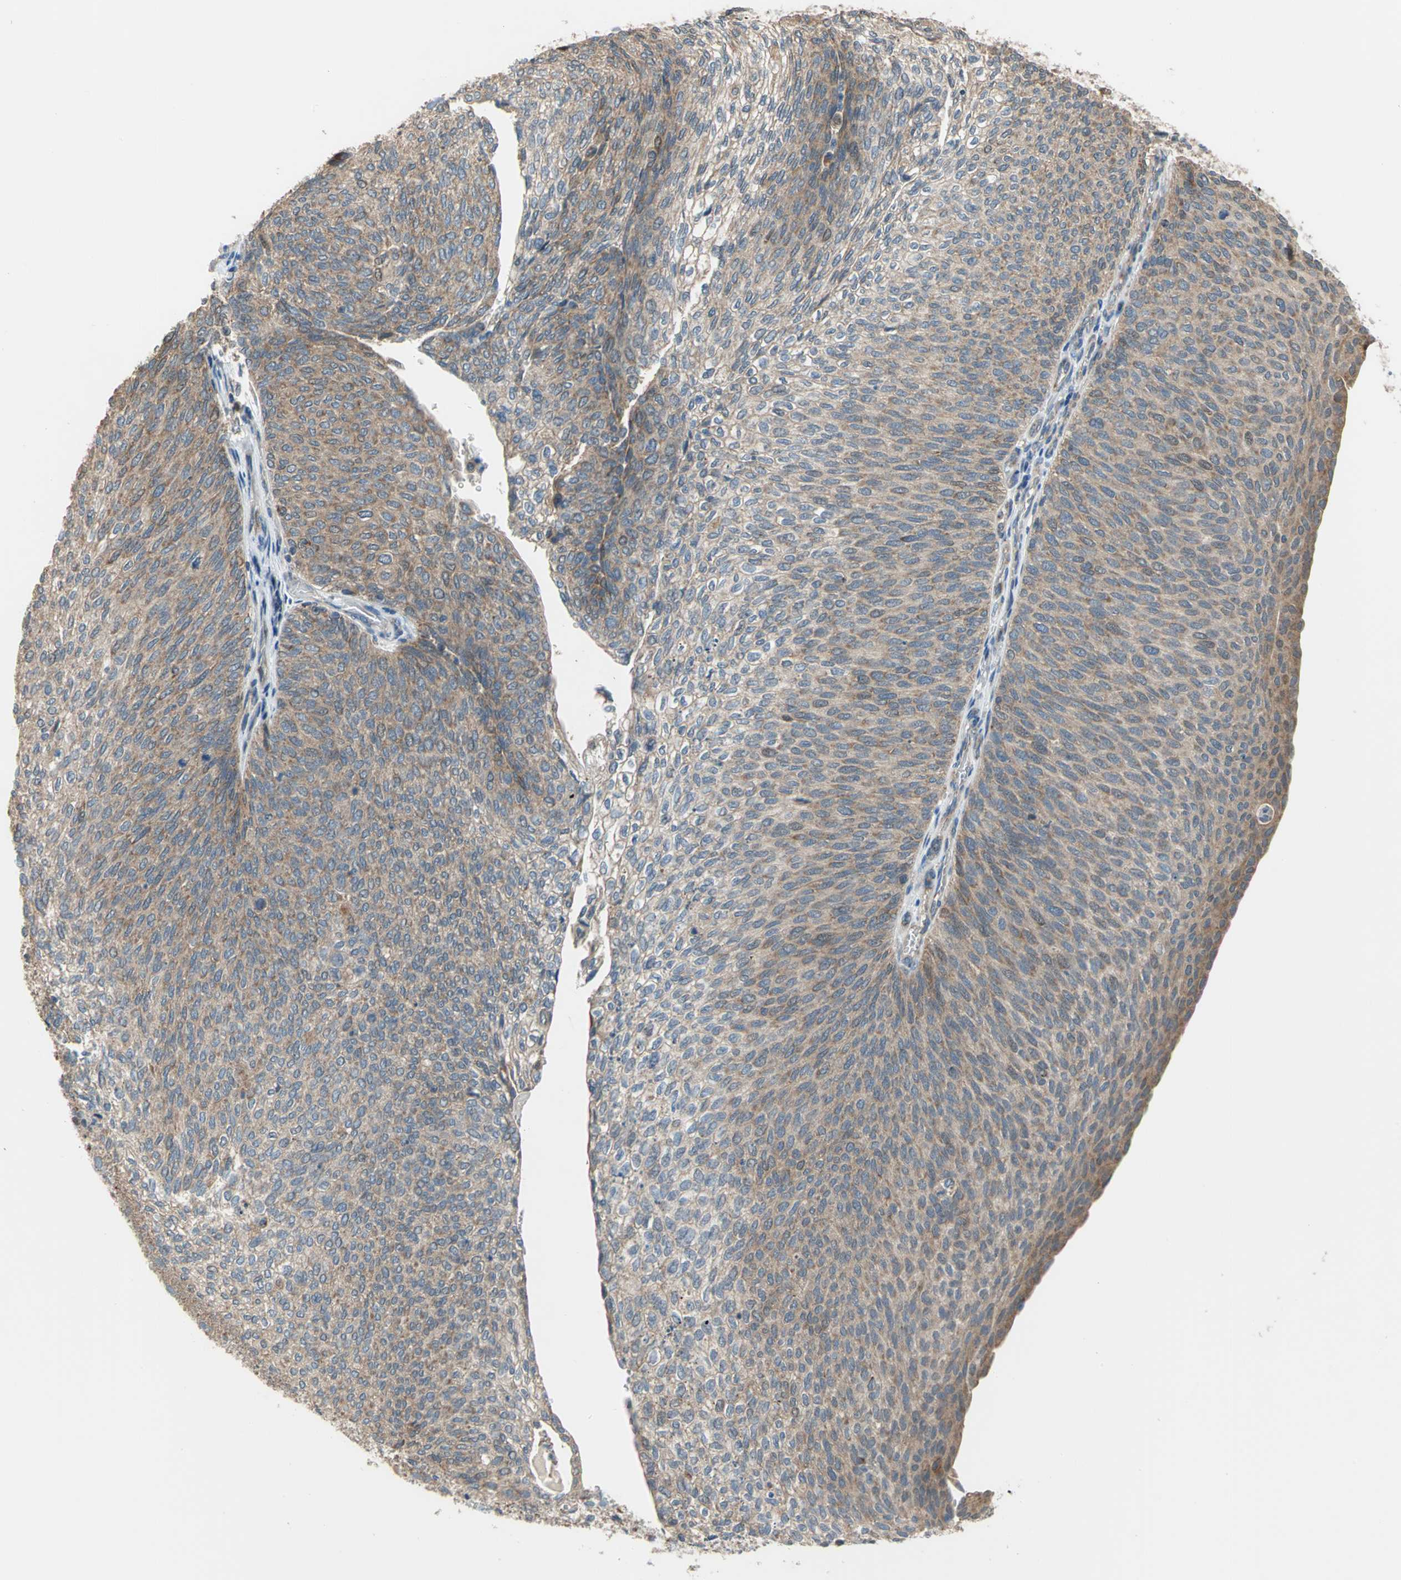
{"staining": {"intensity": "moderate", "quantity": ">75%", "location": "cytoplasmic/membranous"}, "tissue": "urothelial cancer", "cell_type": "Tumor cells", "image_type": "cancer", "snomed": [{"axis": "morphology", "description": "Urothelial carcinoma, Low grade"}, {"axis": "topography", "description": "Urinary bladder"}], "caption": "This is a micrograph of immunohistochemistry (IHC) staining of urothelial cancer, which shows moderate expression in the cytoplasmic/membranous of tumor cells.", "gene": "TRAK1", "patient": {"sex": "female", "age": 79}}